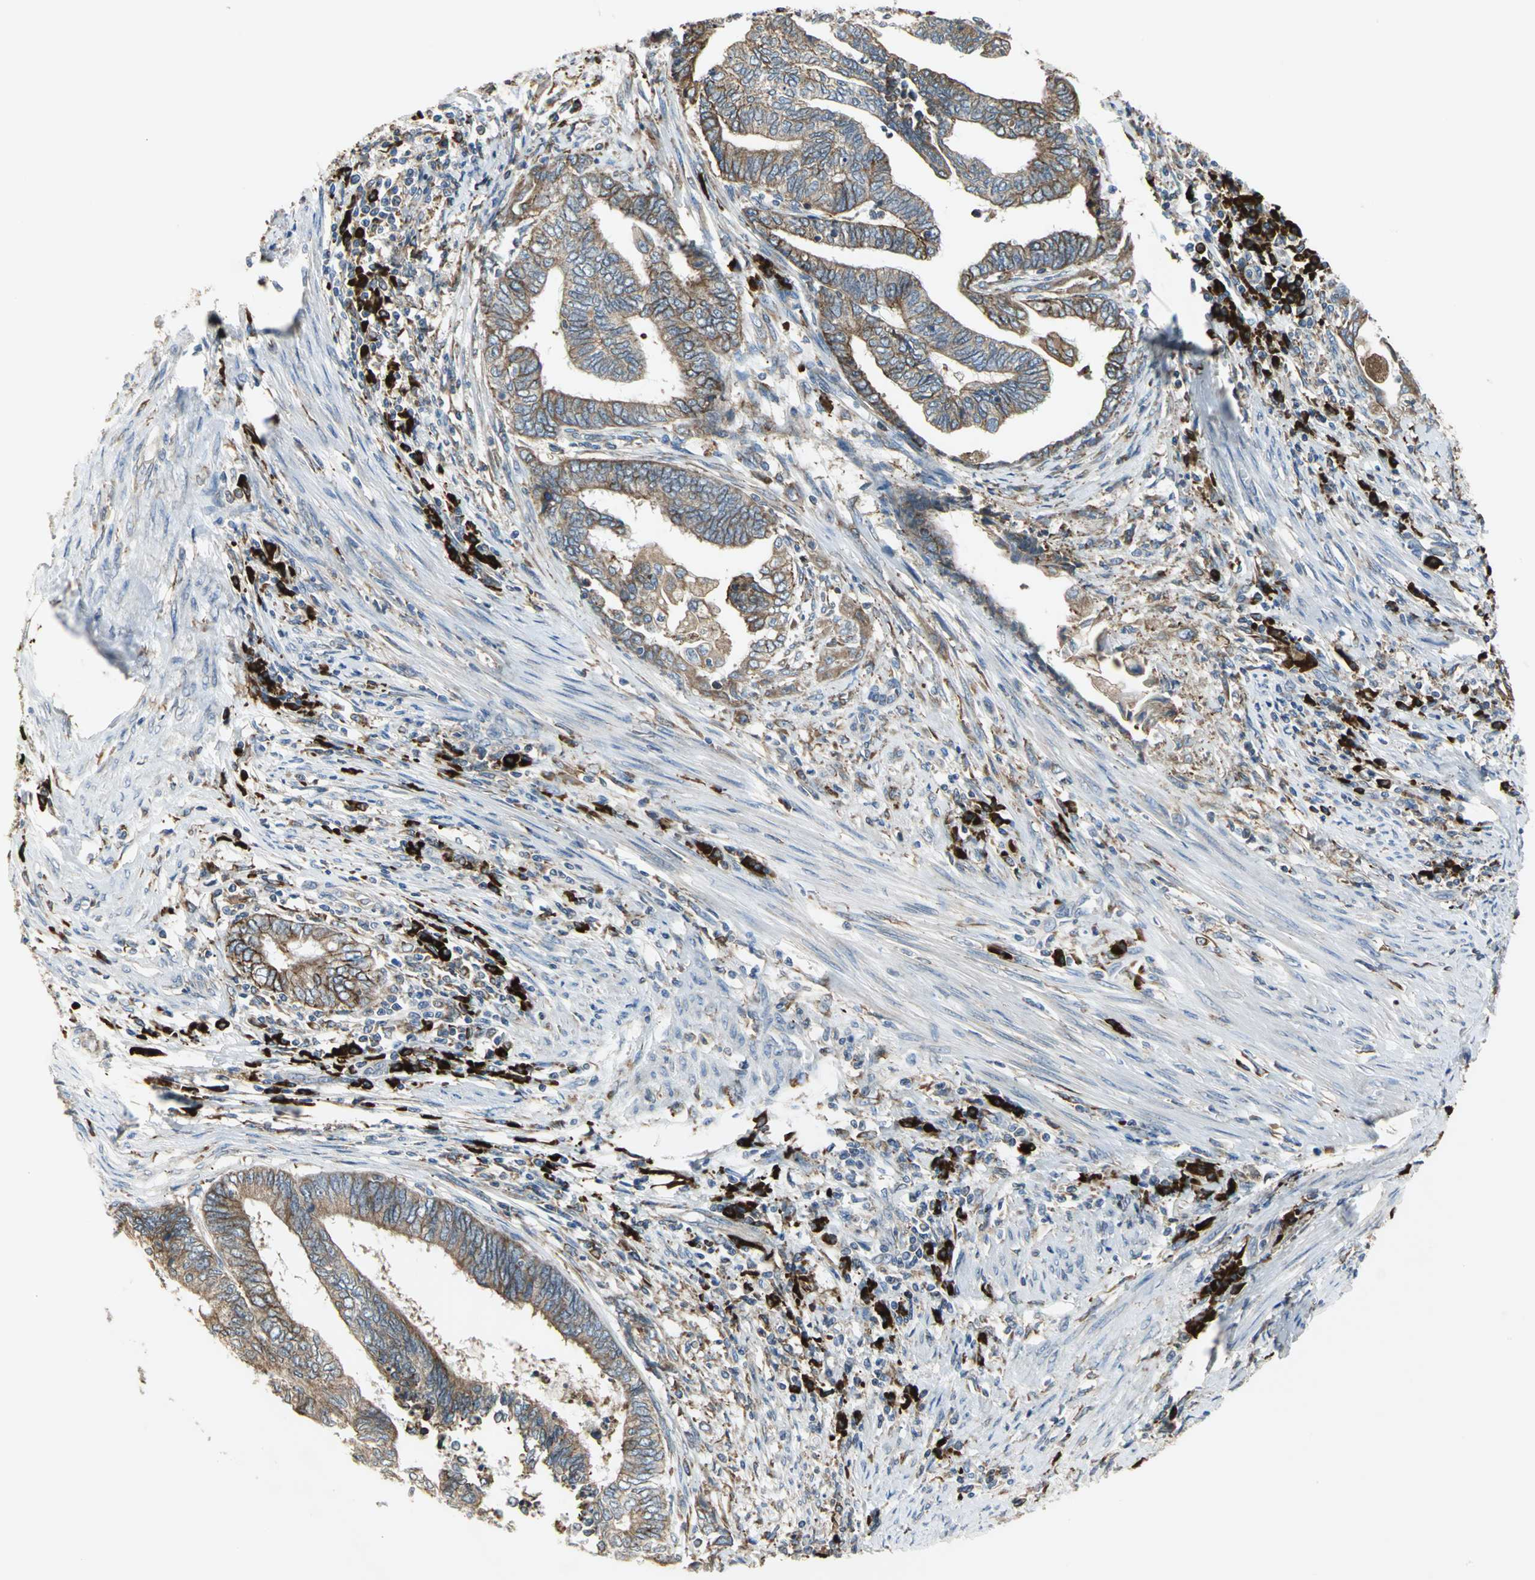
{"staining": {"intensity": "moderate", "quantity": ">75%", "location": "cytoplasmic/membranous"}, "tissue": "endometrial cancer", "cell_type": "Tumor cells", "image_type": "cancer", "snomed": [{"axis": "morphology", "description": "Adenocarcinoma, NOS"}, {"axis": "topography", "description": "Uterus"}, {"axis": "topography", "description": "Endometrium"}], "caption": "A photomicrograph showing moderate cytoplasmic/membranous expression in about >75% of tumor cells in endometrial cancer (adenocarcinoma), as visualized by brown immunohistochemical staining.", "gene": "SDF2L1", "patient": {"sex": "female", "age": 70}}